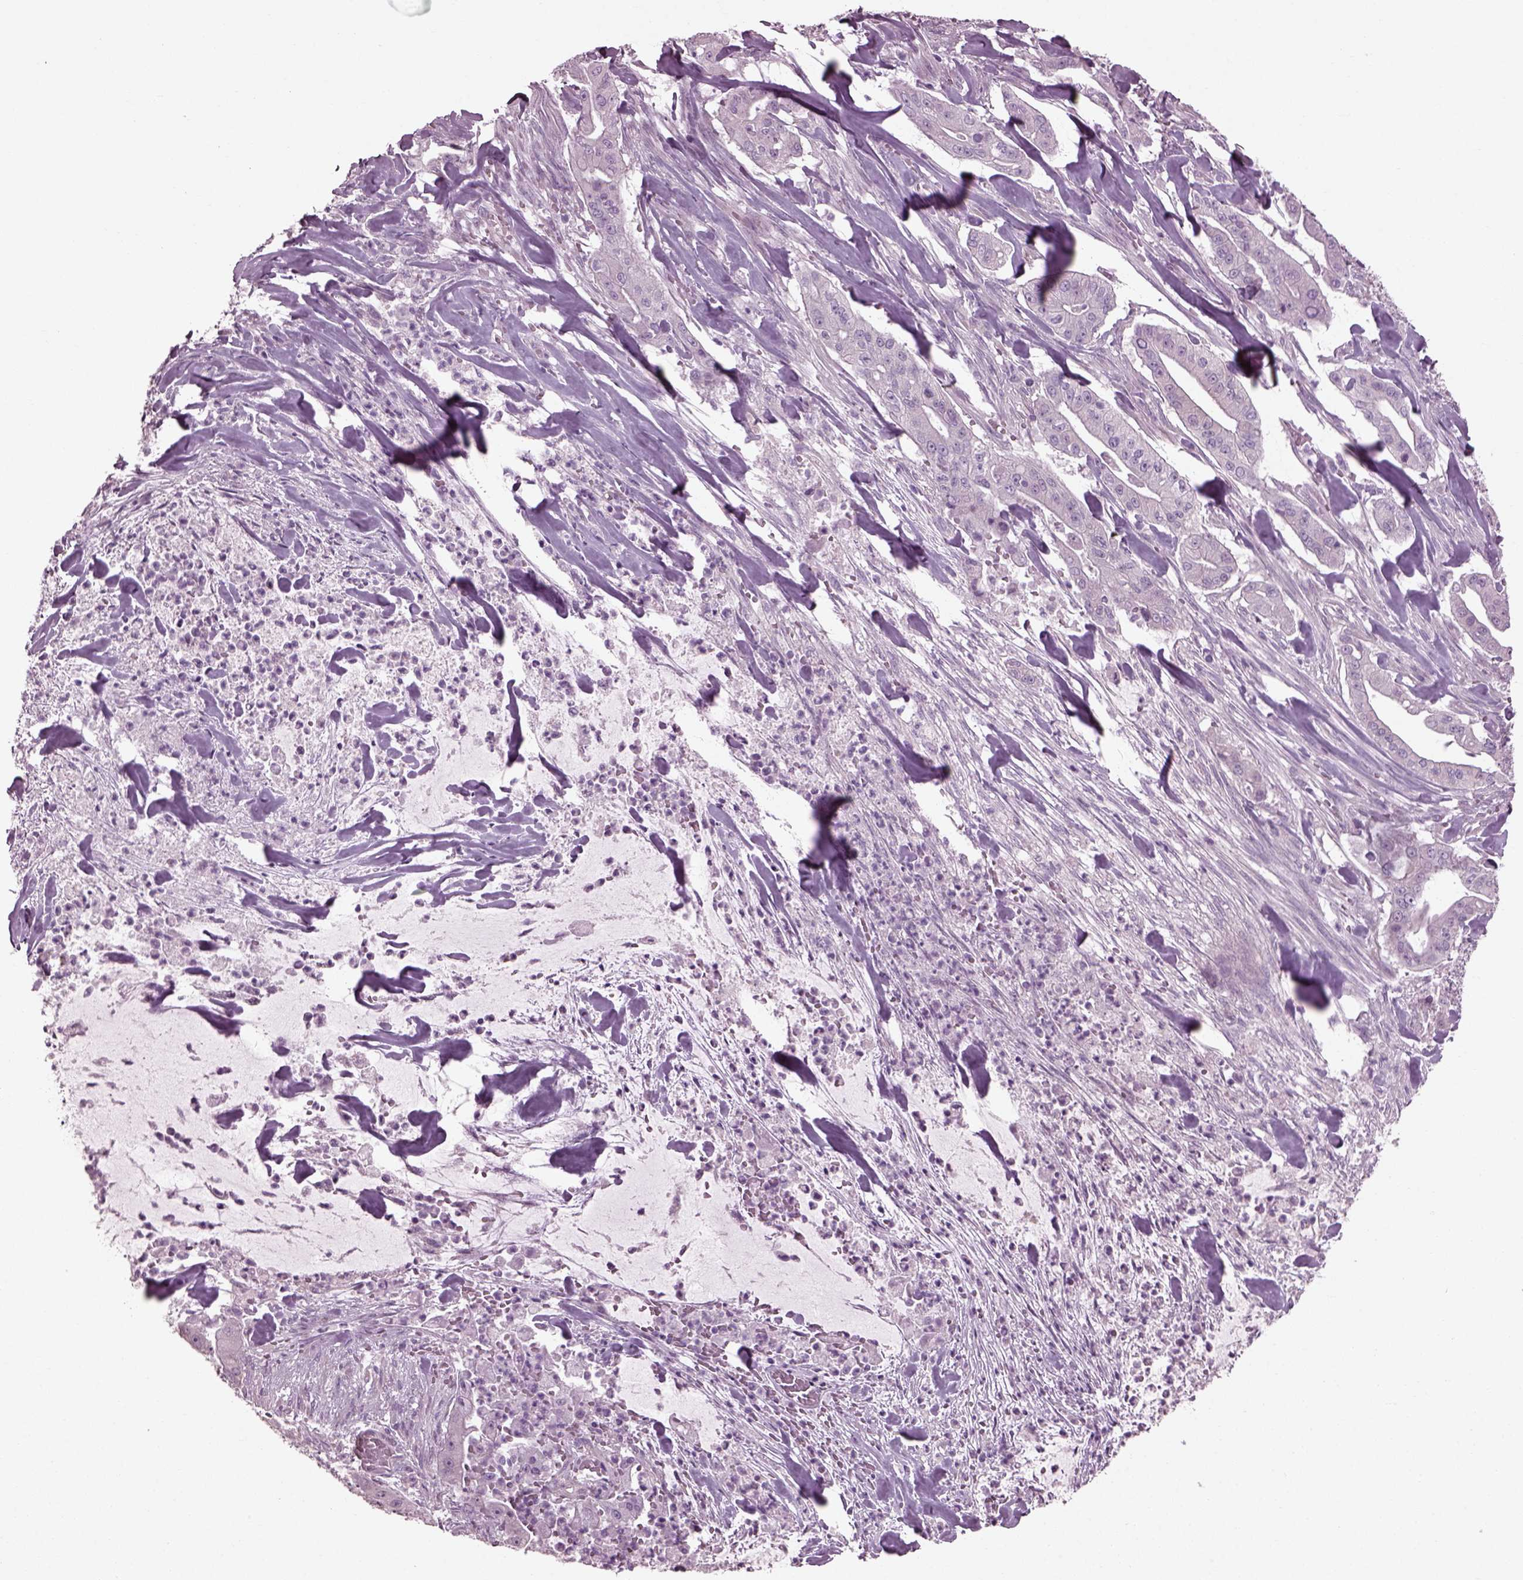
{"staining": {"intensity": "negative", "quantity": "none", "location": "none"}, "tissue": "pancreatic cancer", "cell_type": "Tumor cells", "image_type": "cancer", "snomed": [{"axis": "morphology", "description": "Normal tissue, NOS"}, {"axis": "morphology", "description": "Inflammation, NOS"}, {"axis": "morphology", "description": "Adenocarcinoma, NOS"}, {"axis": "topography", "description": "Pancreas"}], "caption": "A histopathology image of human pancreatic cancer is negative for staining in tumor cells.", "gene": "CABP5", "patient": {"sex": "male", "age": 57}}